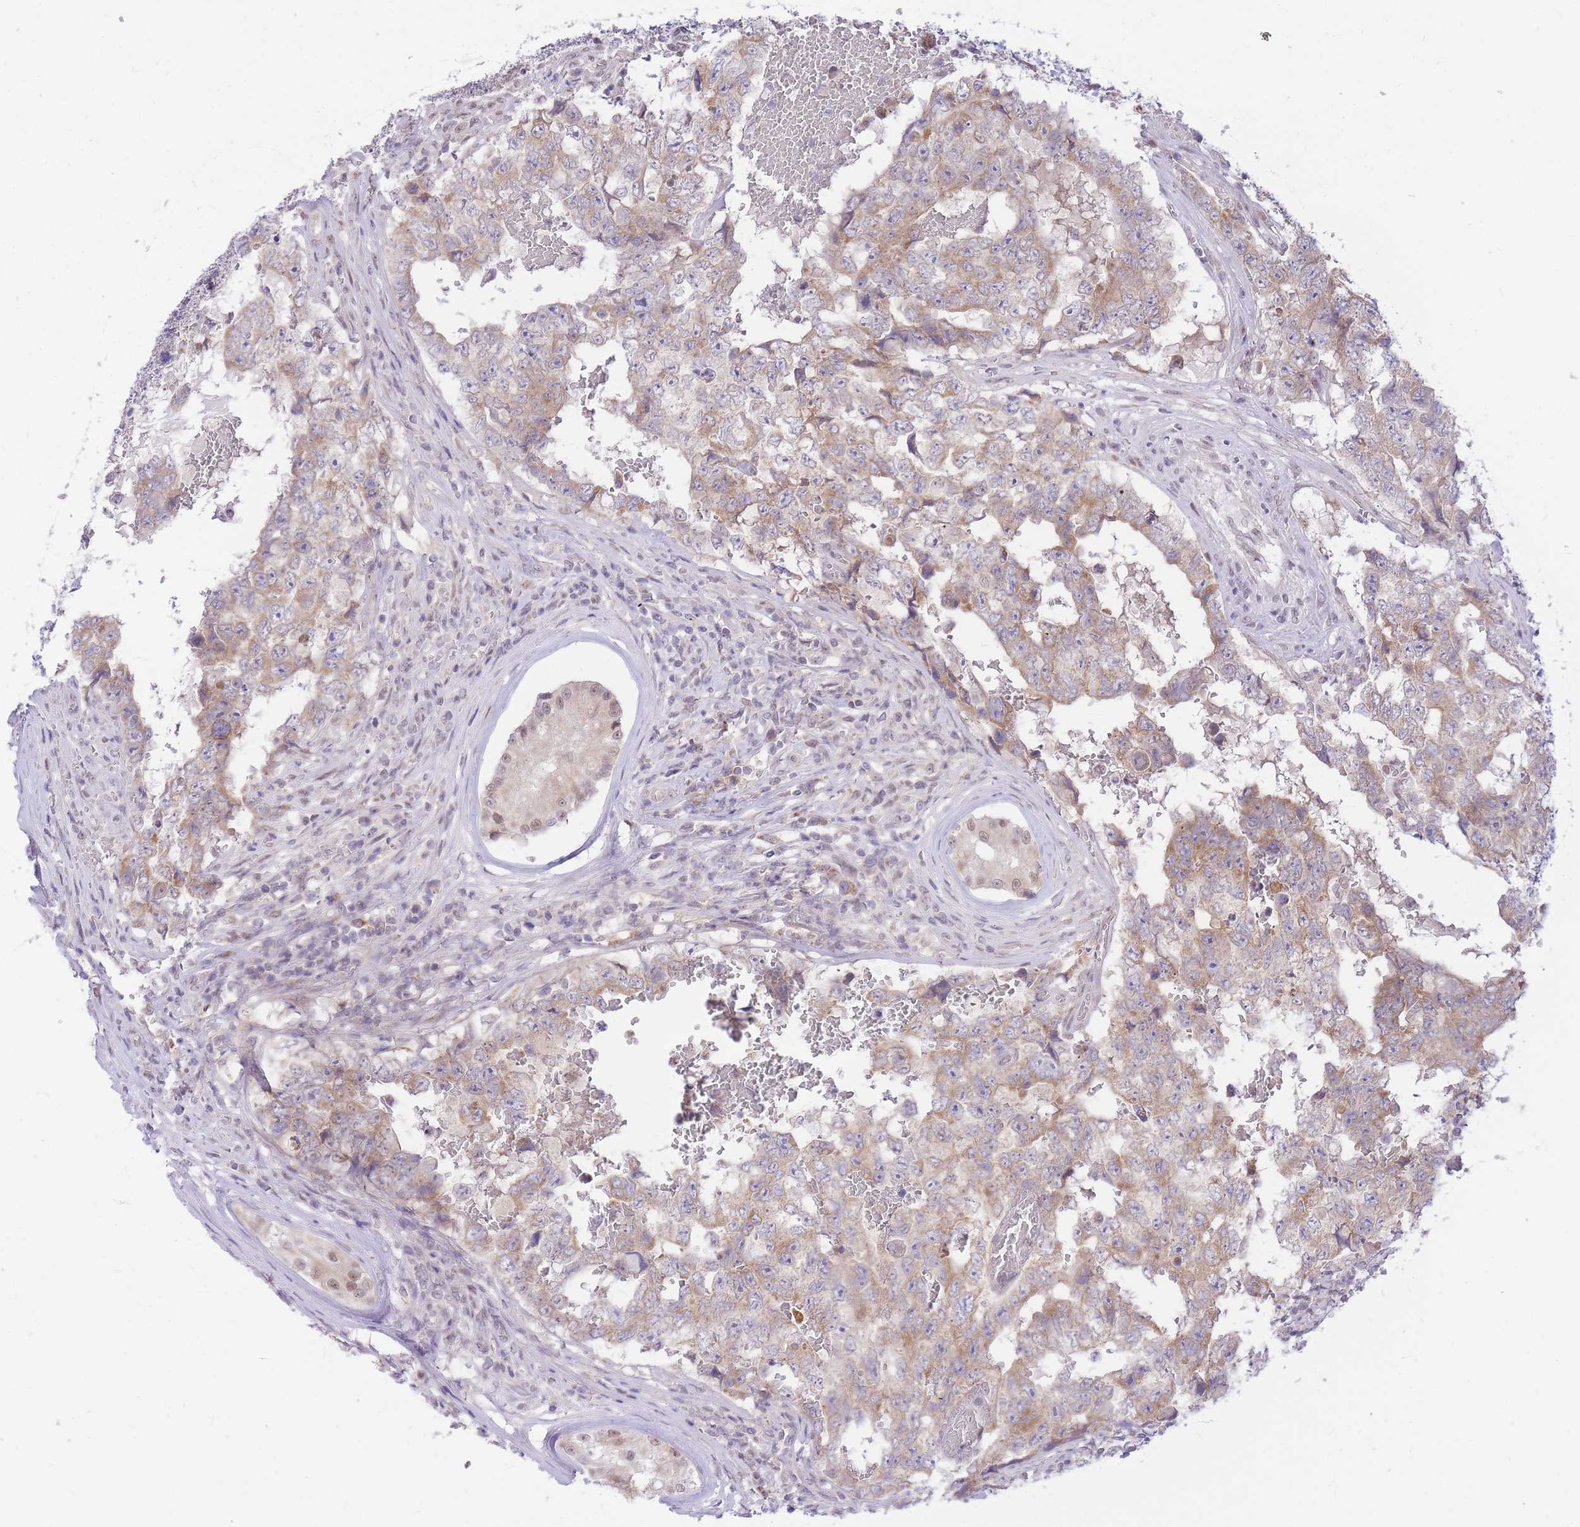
{"staining": {"intensity": "moderate", "quantity": "25%-75%", "location": "cytoplasmic/membranous"}, "tissue": "testis cancer", "cell_type": "Tumor cells", "image_type": "cancer", "snomed": [{"axis": "morphology", "description": "Carcinoma, Embryonal, NOS"}, {"axis": "topography", "description": "Testis"}], "caption": "Human testis cancer stained with a protein marker reveals moderate staining in tumor cells.", "gene": "MINDY2", "patient": {"sex": "male", "age": 25}}